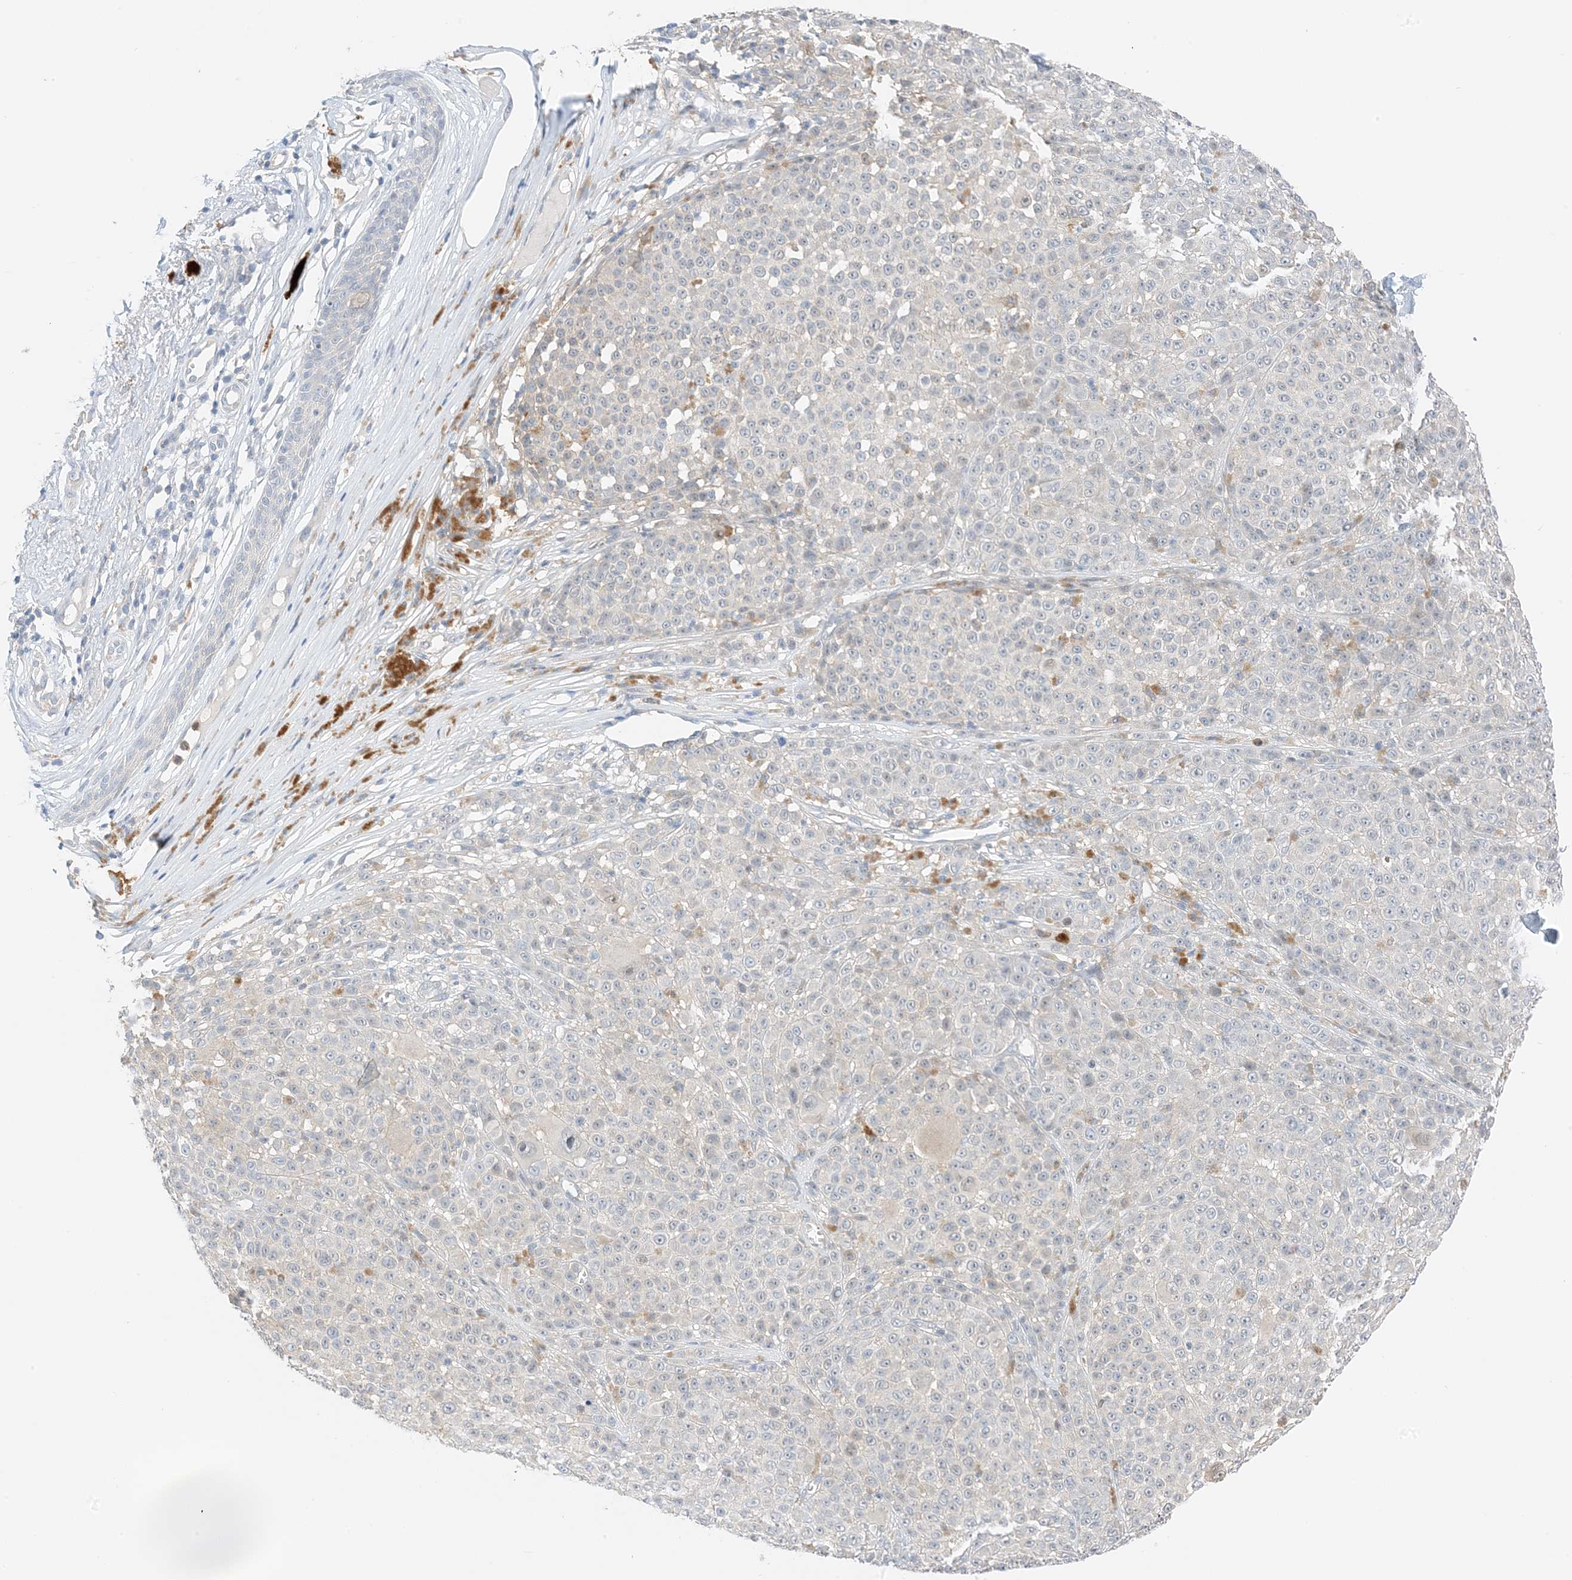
{"staining": {"intensity": "negative", "quantity": "none", "location": "none"}, "tissue": "melanoma", "cell_type": "Tumor cells", "image_type": "cancer", "snomed": [{"axis": "morphology", "description": "Malignant melanoma, NOS"}, {"axis": "topography", "description": "Skin"}], "caption": "The image displays no staining of tumor cells in malignant melanoma. The staining is performed using DAB brown chromogen with nuclei counter-stained in using hematoxylin.", "gene": "KIFBP", "patient": {"sex": "female", "age": 94}}